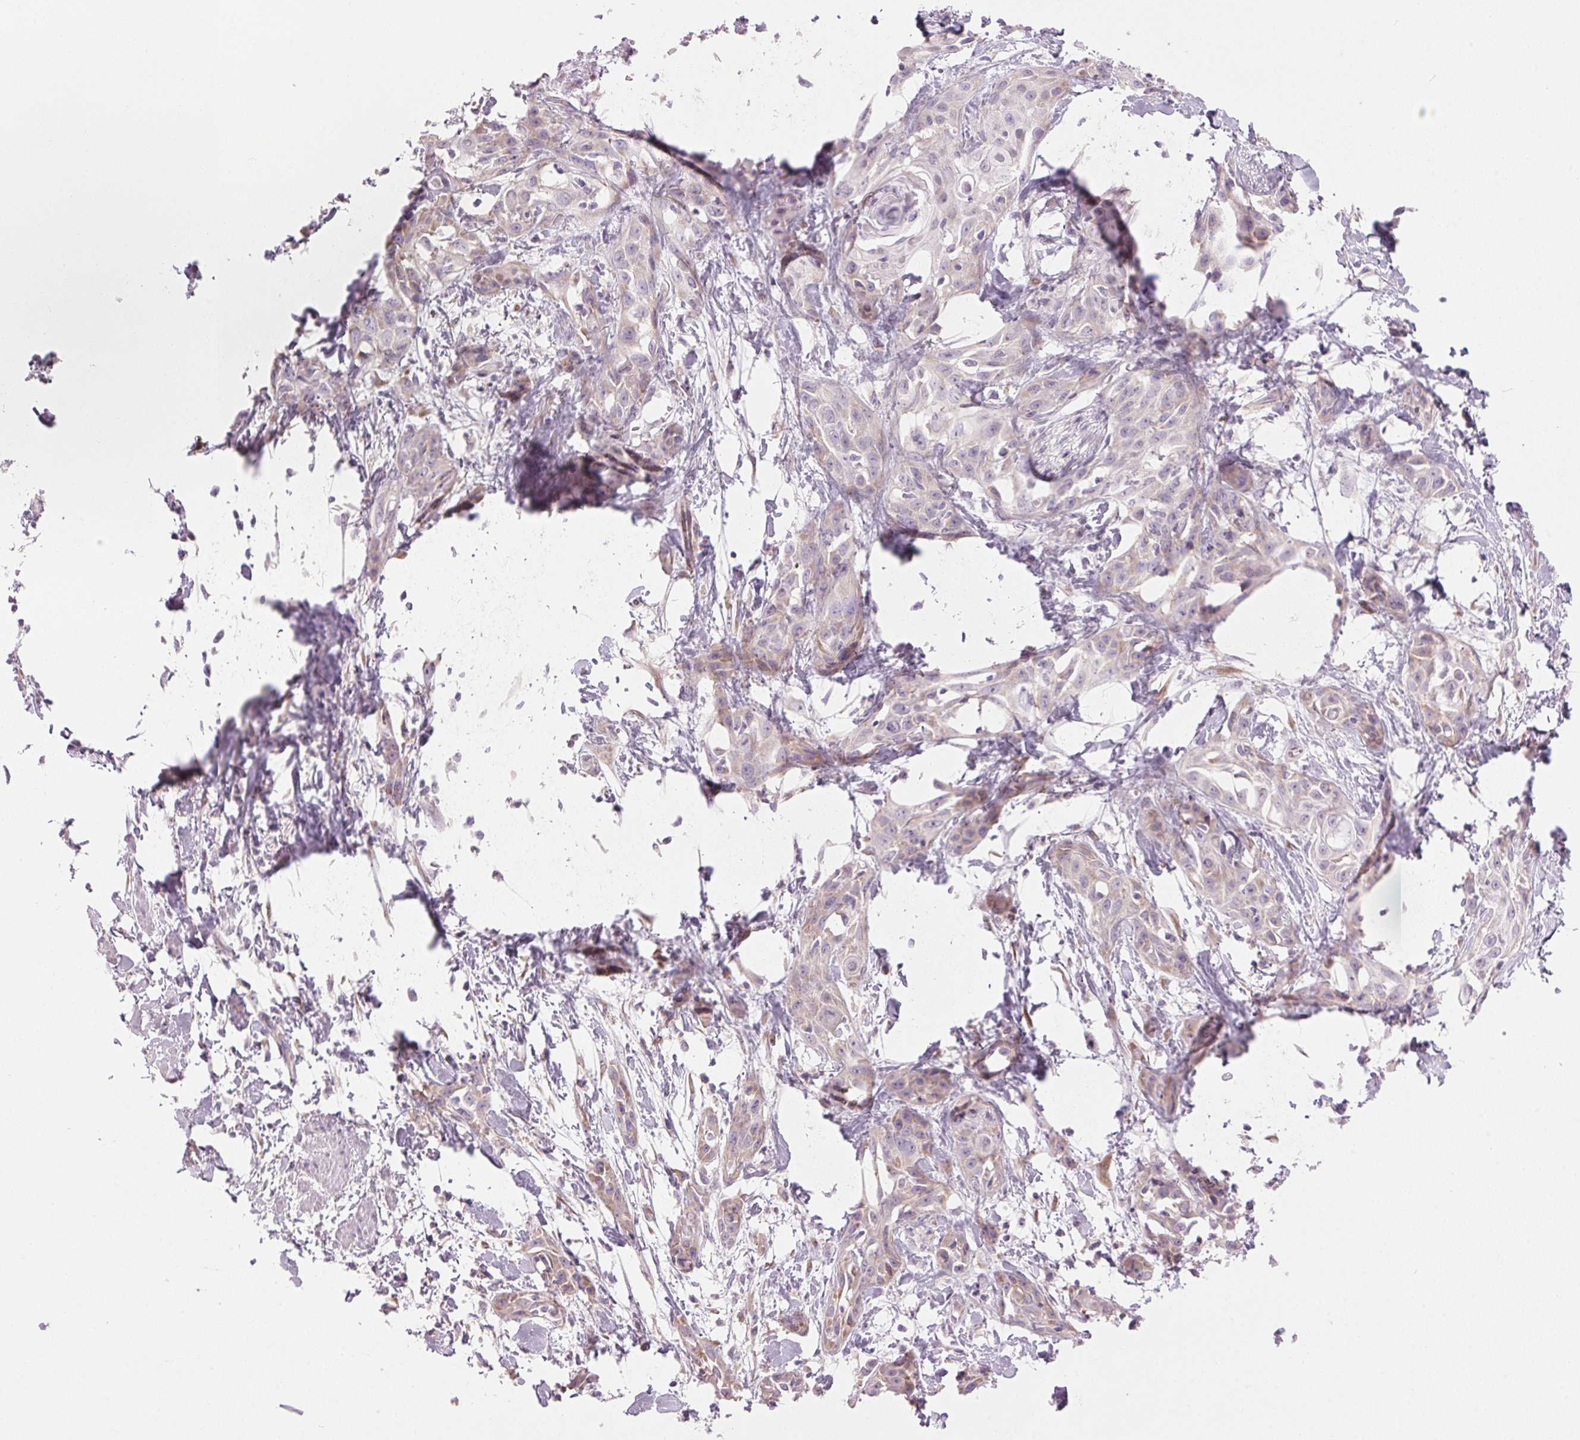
{"staining": {"intensity": "weak", "quantity": "<25%", "location": "cytoplasmic/membranous"}, "tissue": "skin cancer", "cell_type": "Tumor cells", "image_type": "cancer", "snomed": [{"axis": "morphology", "description": "Squamous cell carcinoma, NOS"}, {"axis": "topography", "description": "Skin"}, {"axis": "topography", "description": "Anal"}], "caption": "Image shows no significant protein expression in tumor cells of skin cancer (squamous cell carcinoma).", "gene": "GNMT", "patient": {"sex": "male", "age": 64}}